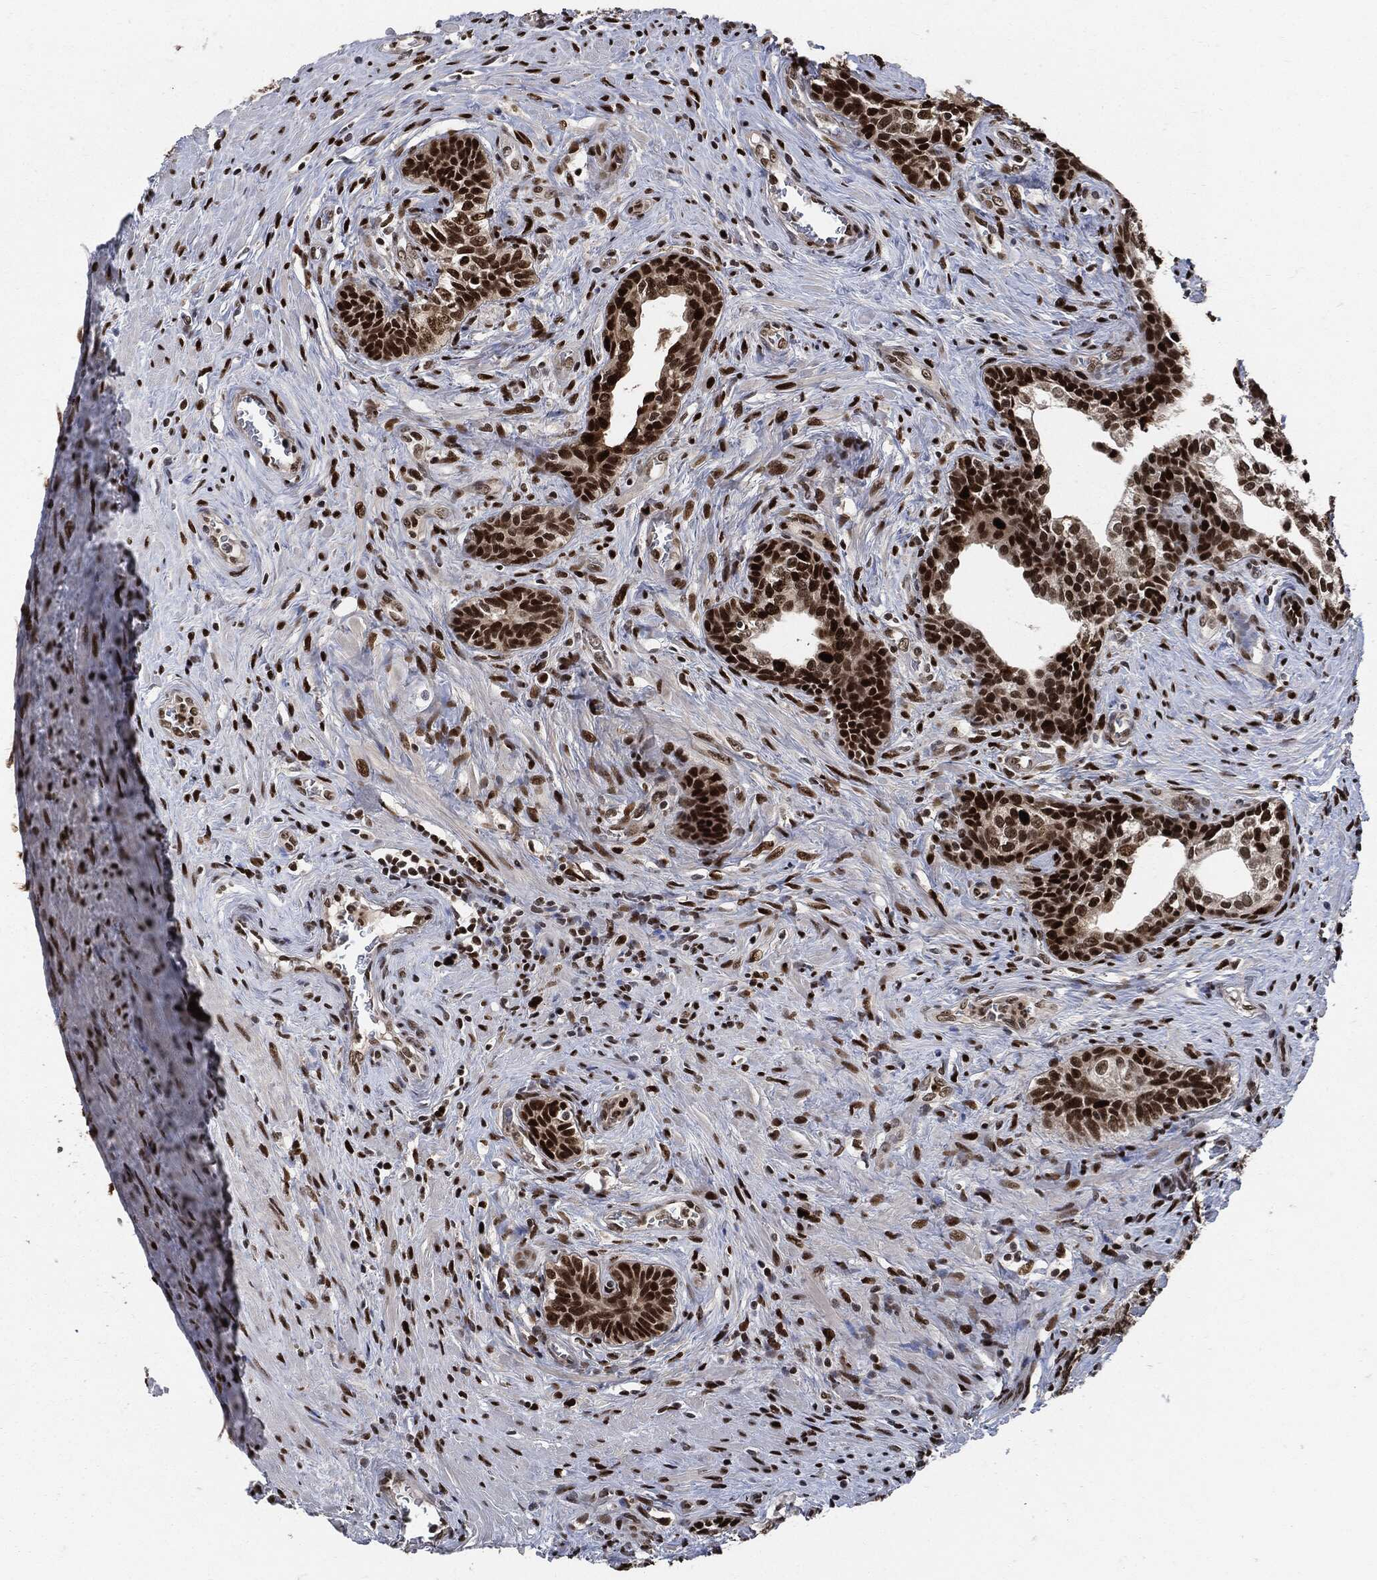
{"staining": {"intensity": "strong", "quantity": ">75%", "location": "nuclear"}, "tissue": "prostate cancer", "cell_type": "Tumor cells", "image_type": "cancer", "snomed": [{"axis": "morphology", "description": "Adenocarcinoma, NOS"}, {"axis": "morphology", "description": "Adenocarcinoma, High grade"}, {"axis": "topography", "description": "Prostate"}], "caption": "Prostate cancer (adenocarcinoma (high-grade)) stained for a protein (brown) shows strong nuclear positive positivity in approximately >75% of tumor cells.", "gene": "PCNA", "patient": {"sex": "male", "age": 61}}